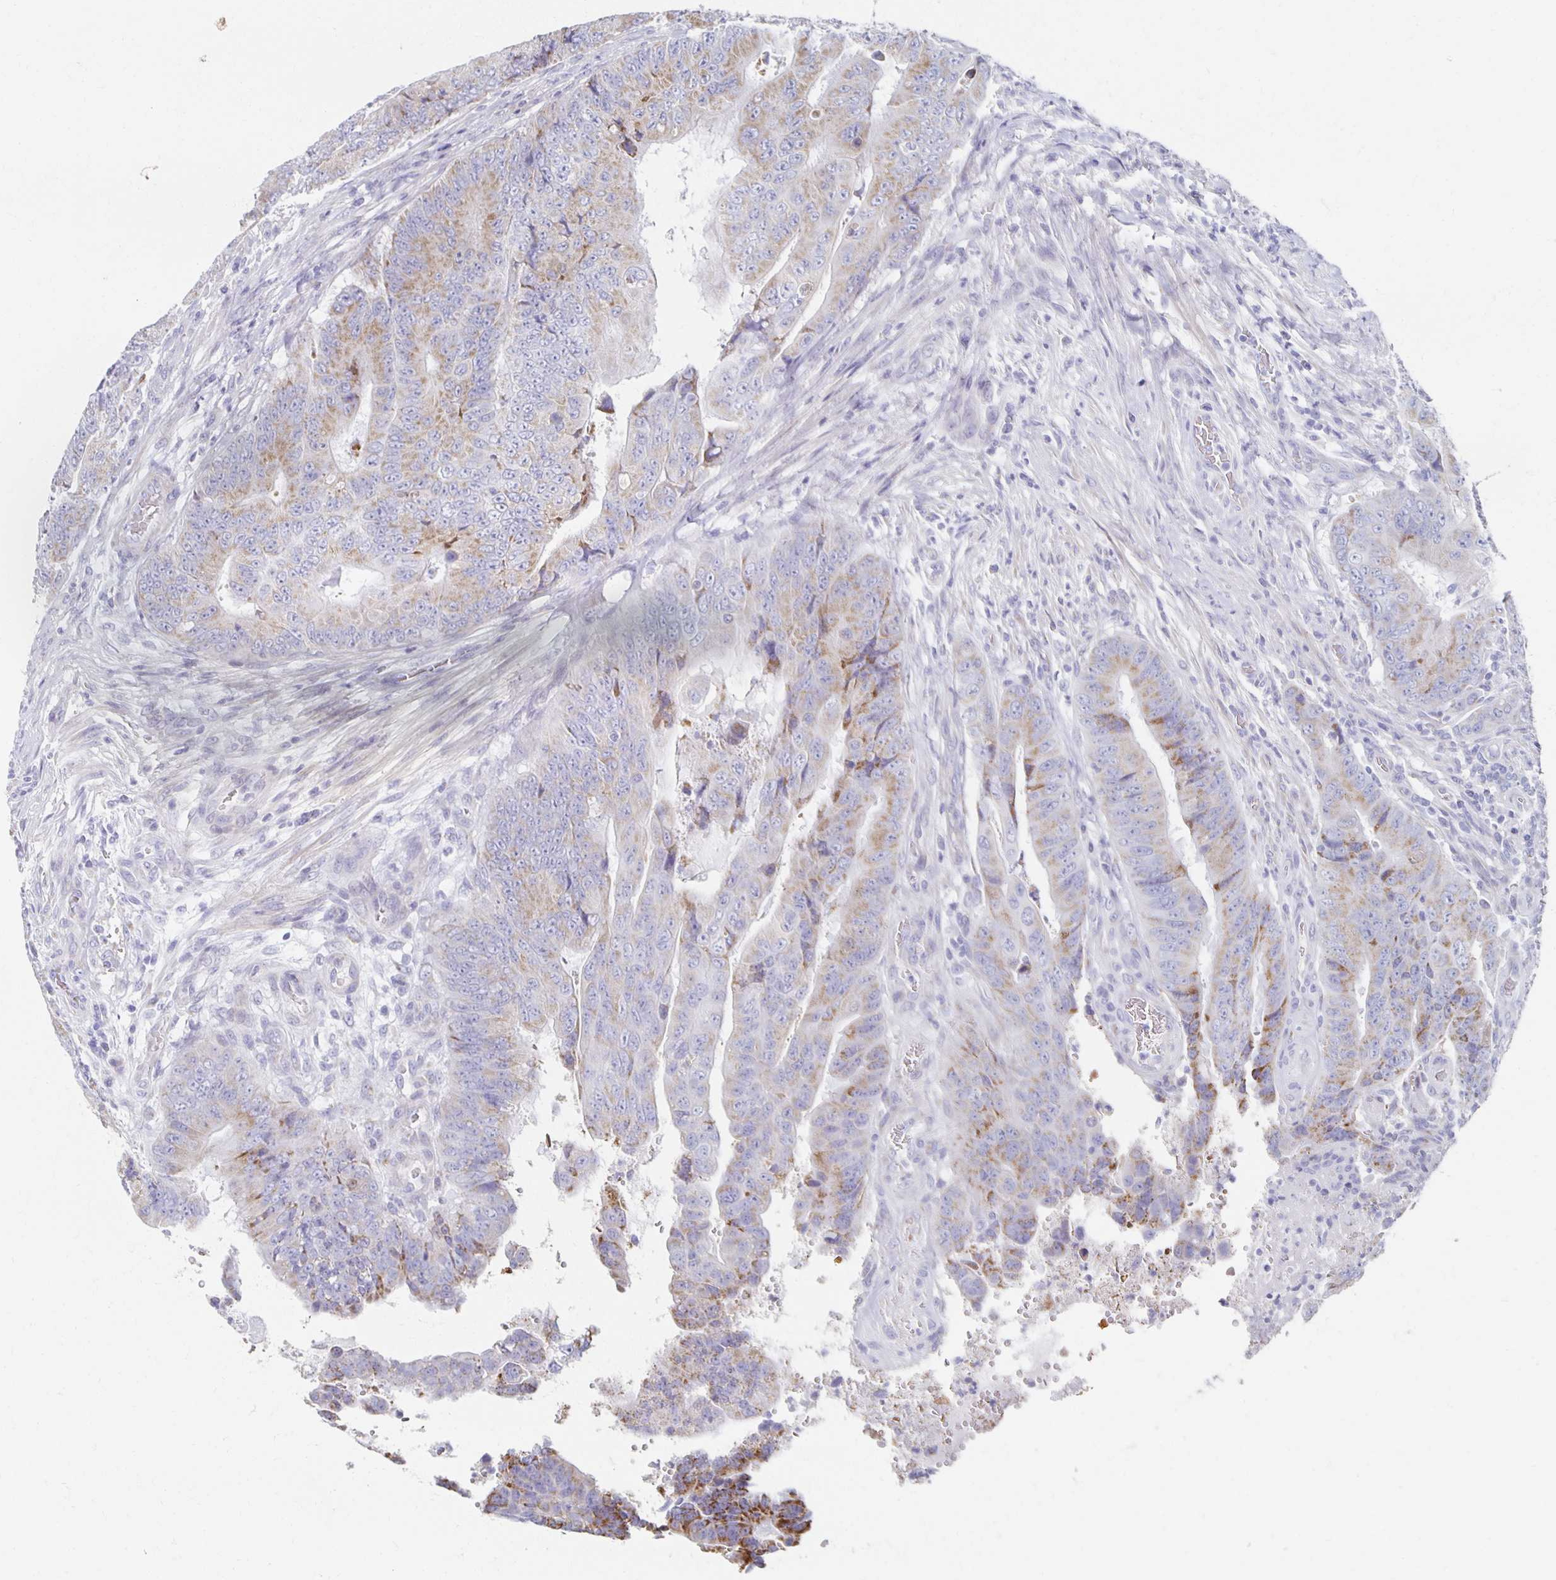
{"staining": {"intensity": "moderate", "quantity": "25%-75%", "location": "cytoplasmic/membranous"}, "tissue": "colorectal cancer", "cell_type": "Tumor cells", "image_type": "cancer", "snomed": [{"axis": "morphology", "description": "Adenocarcinoma, NOS"}, {"axis": "topography", "description": "Colon"}], "caption": "The histopathology image exhibits a brown stain indicating the presence of a protein in the cytoplasmic/membranous of tumor cells in colorectal cancer (adenocarcinoma).", "gene": "TEX44", "patient": {"sex": "female", "age": 48}}